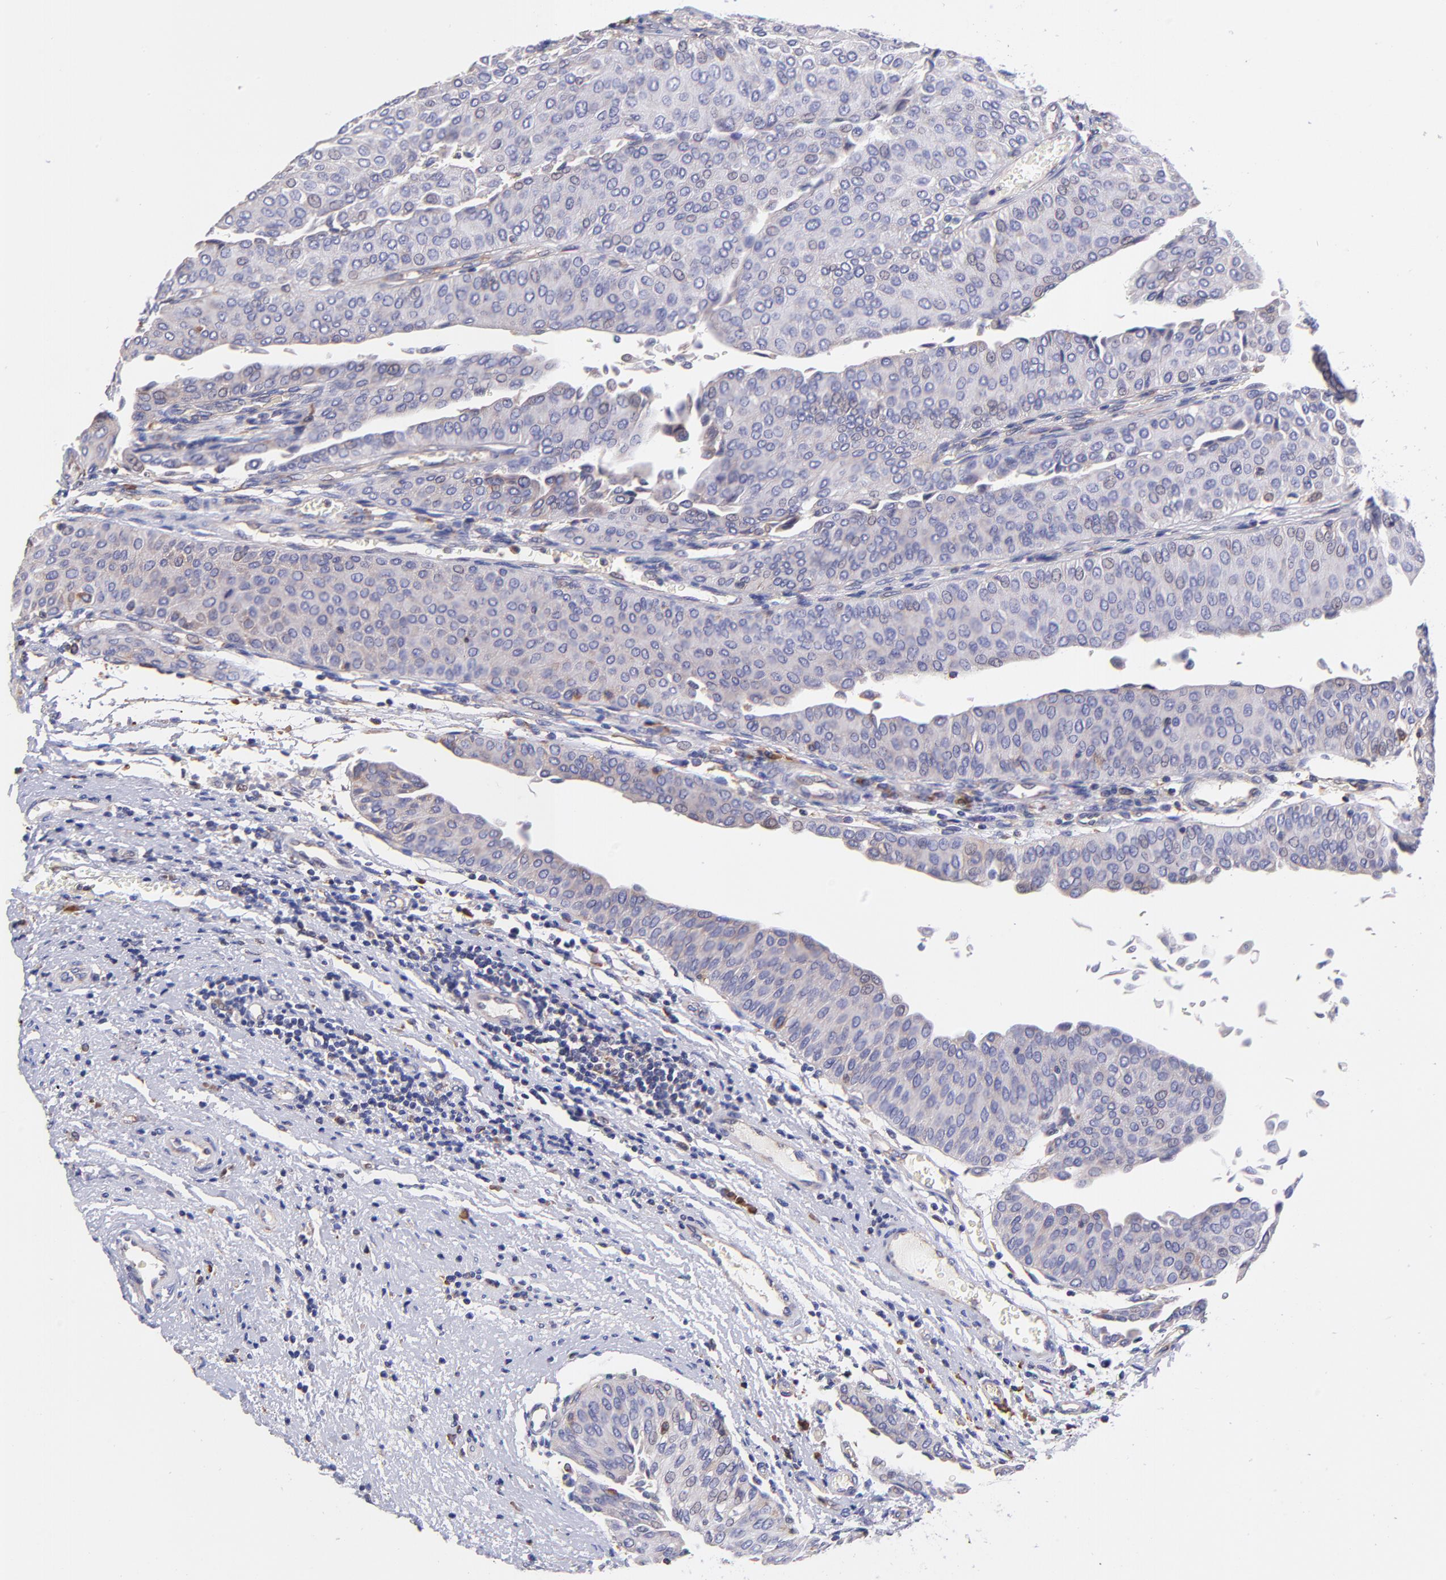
{"staining": {"intensity": "negative", "quantity": "none", "location": "none"}, "tissue": "urothelial cancer", "cell_type": "Tumor cells", "image_type": "cancer", "snomed": [{"axis": "morphology", "description": "Urothelial carcinoma, Low grade"}, {"axis": "topography", "description": "Urinary bladder"}], "caption": "Tumor cells show no significant protein staining in low-grade urothelial carcinoma. (IHC, brightfield microscopy, high magnification).", "gene": "PREX1", "patient": {"sex": "male", "age": 64}}